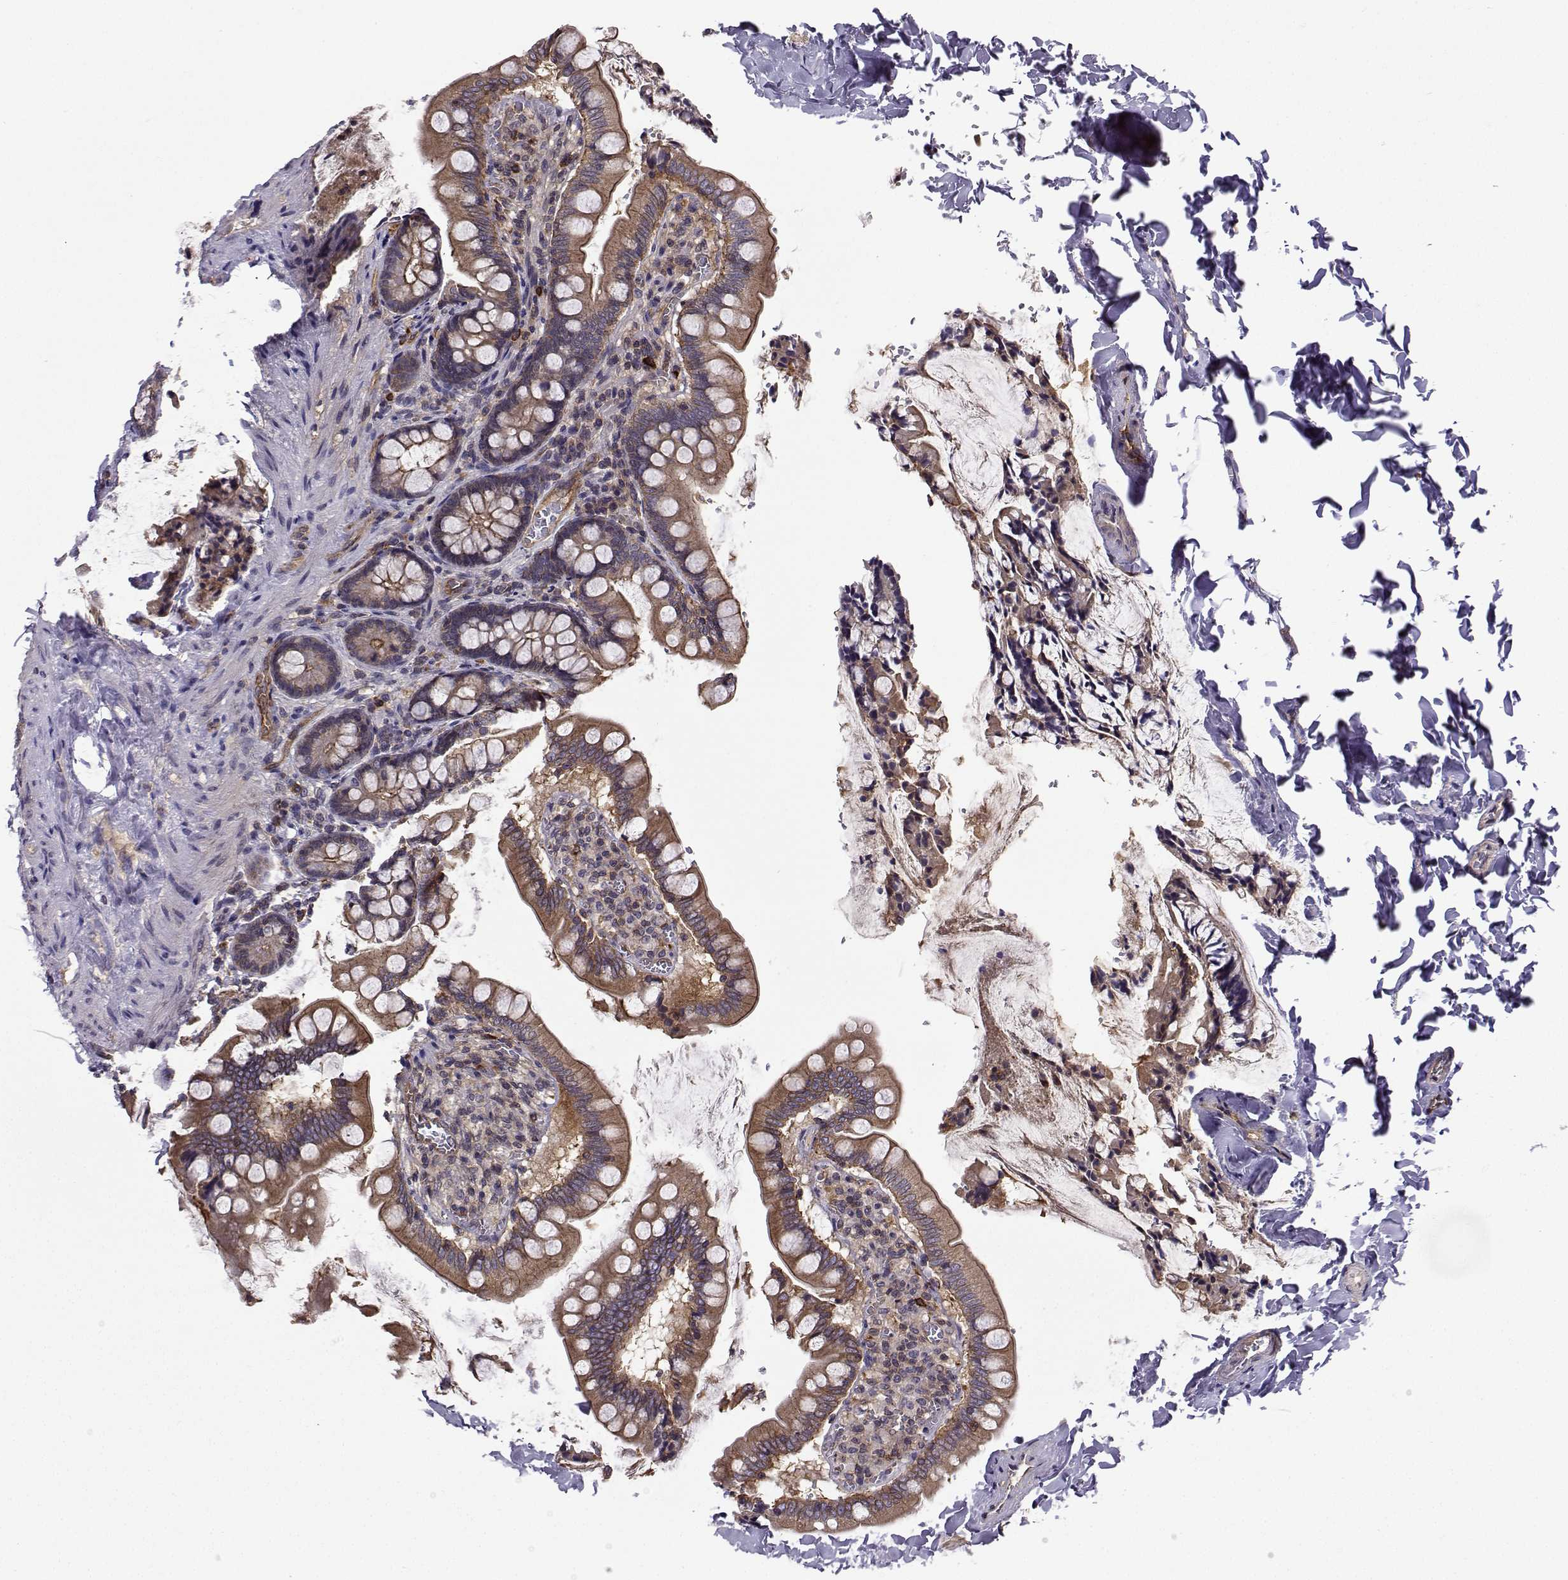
{"staining": {"intensity": "moderate", "quantity": ">75%", "location": "cytoplasmic/membranous"}, "tissue": "small intestine", "cell_type": "Glandular cells", "image_type": "normal", "snomed": [{"axis": "morphology", "description": "Normal tissue, NOS"}, {"axis": "topography", "description": "Small intestine"}], "caption": "Protein positivity by immunohistochemistry (IHC) displays moderate cytoplasmic/membranous positivity in about >75% of glandular cells in normal small intestine.", "gene": "ITGB8", "patient": {"sex": "female", "age": 56}}